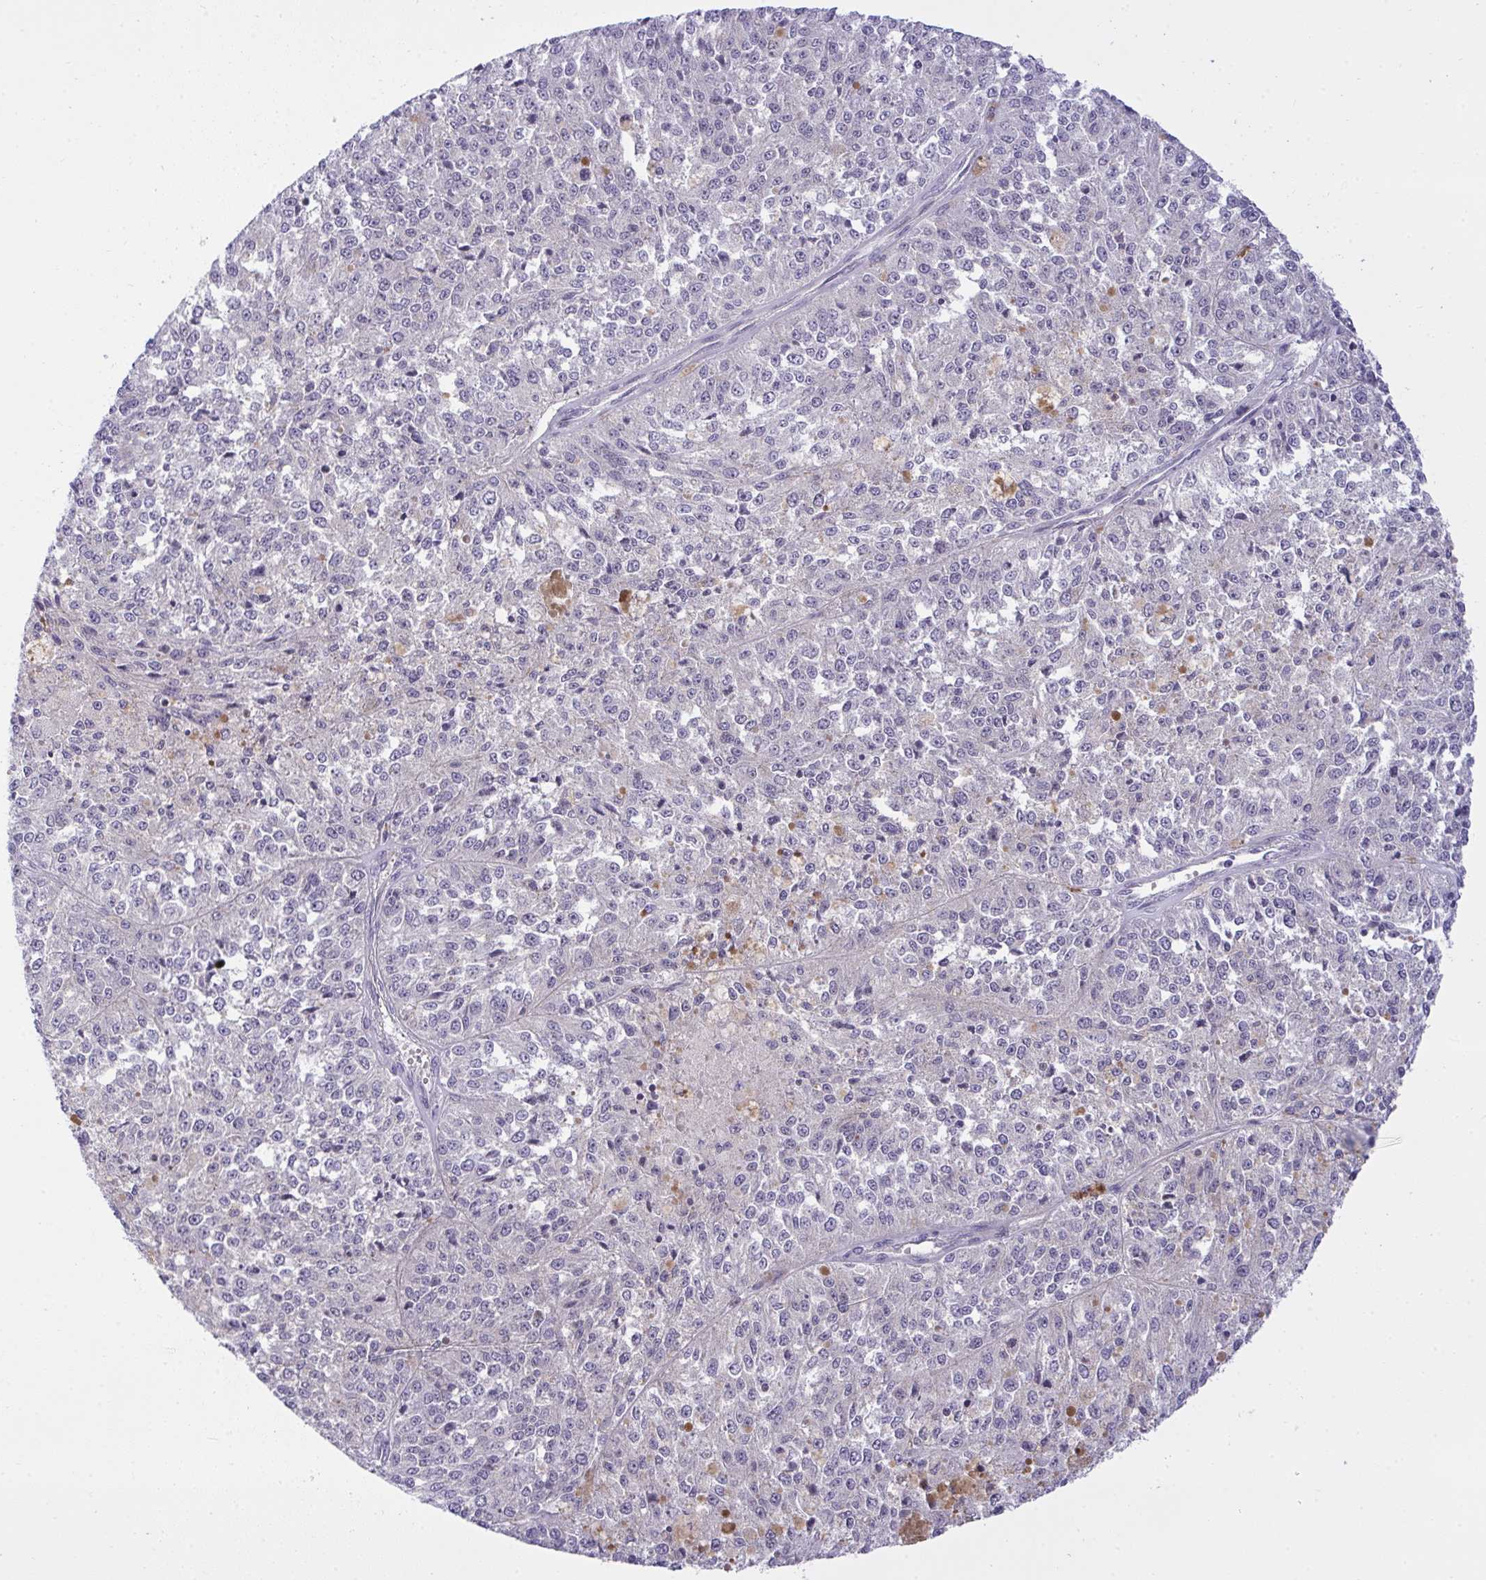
{"staining": {"intensity": "negative", "quantity": "none", "location": "none"}, "tissue": "melanoma", "cell_type": "Tumor cells", "image_type": "cancer", "snomed": [{"axis": "morphology", "description": "Malignant melanoma, Metastatic site"}, {"axis": "topography", "description": "Lymph node"}], "caption": "Protein analysis of malignant melanoma (metastatic site) displays no significant positivity in tumor cells.", "gene": "HOXD12", "patient": {"sex": "female", "age": 64}}